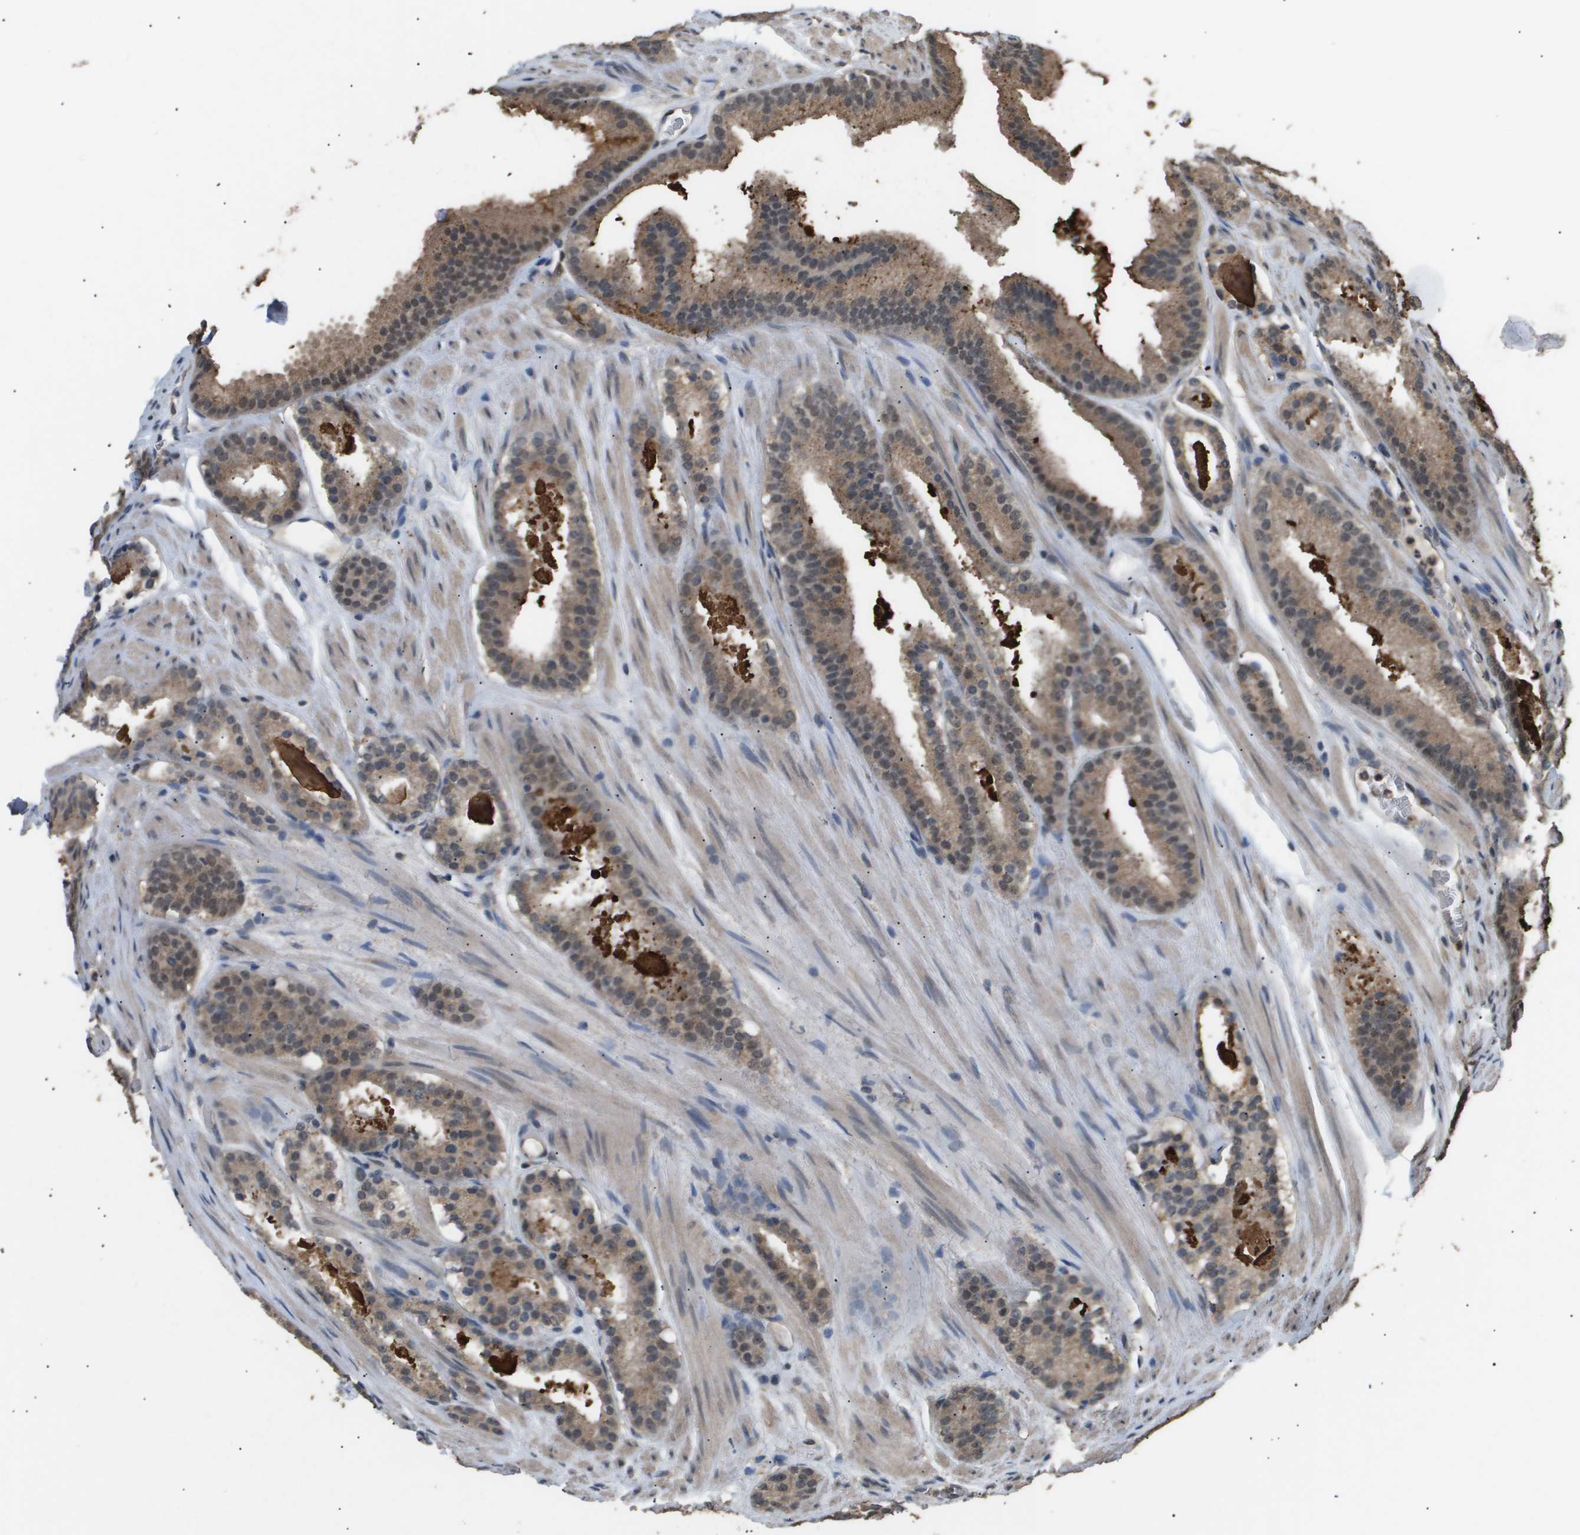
{"staining": {"intensity": "weak", "quantity": ">75%", "location": "cytoplasmic/membranous"}, "tissue": "prostate cancer", "cell_type": "Tumor cells", "image_type": "cancer", "snomed": [{"axis": "morphology", "description": "Adenocarcinoma, Low grade"}, {"axis": "topography", "description": "Prostate"}], "caption": "A brown stain labels weak cytoplasmic/membranous staining of a protein in human prostate cancer tumor cells.", "gene": "ING1", "patient": {"sex": "male", "age": 69}}